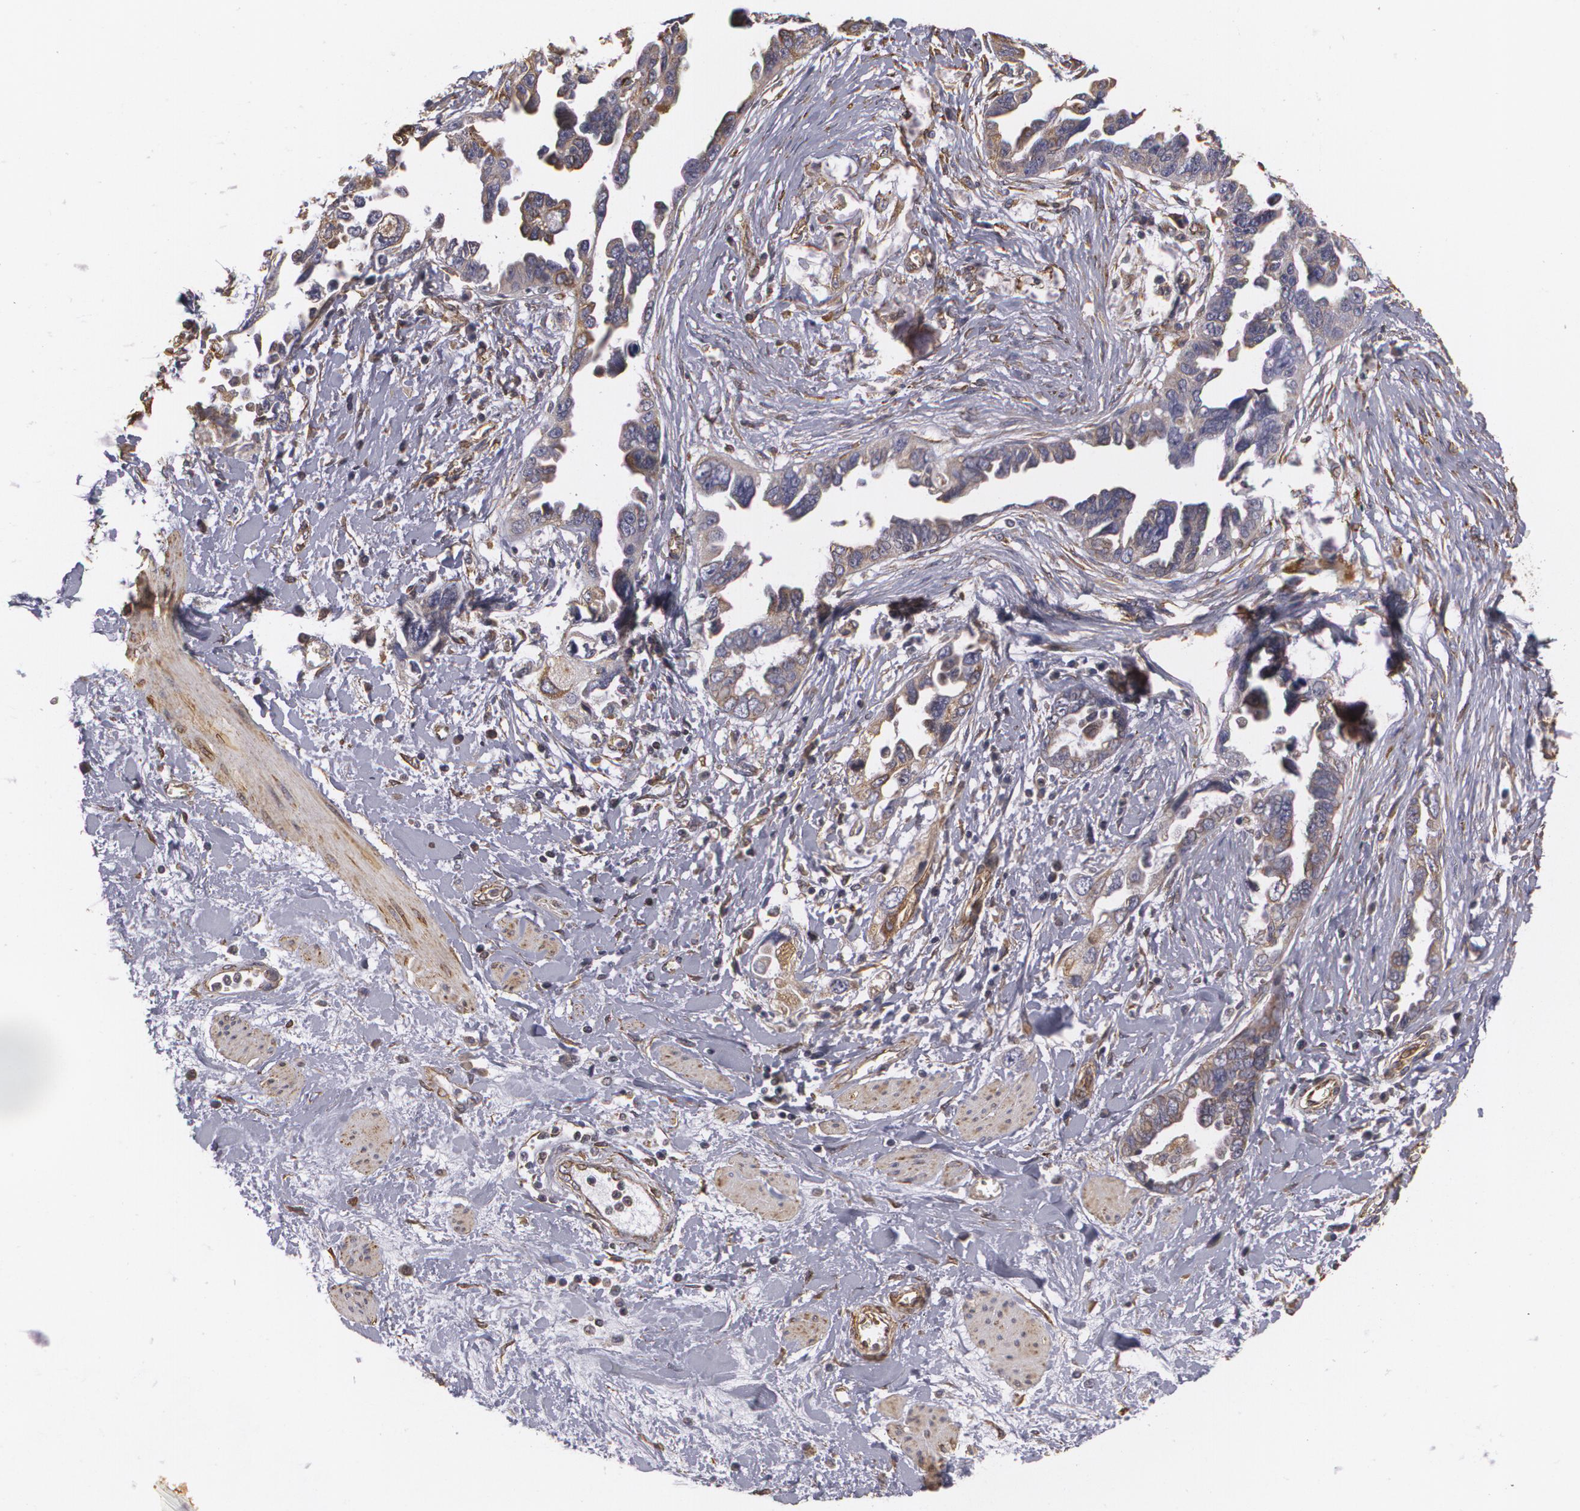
{"staining": {"intensity": "weak", "quantity": ">75%", "location": "cytoplasmic/membranous"}, "tissue": "ovarian cancer", "cell_type": "Tumor cells", "image_type": "cancer", "snomed": [{"axis": "morphology", "description": "Cystadenocarcinoma, serous, NOS"}, {"axis": "topography", "description": "Ovary"}], "caption": "Serous cystadenocarcinoma (ovarian) stained with DAB IHC demonstrates low levels of weak cytoplasmic/membranous staining in approximately >75% of tumor cells.", "gene": "CYB5R3", "patient": {"sex": "female", "age": 63}}